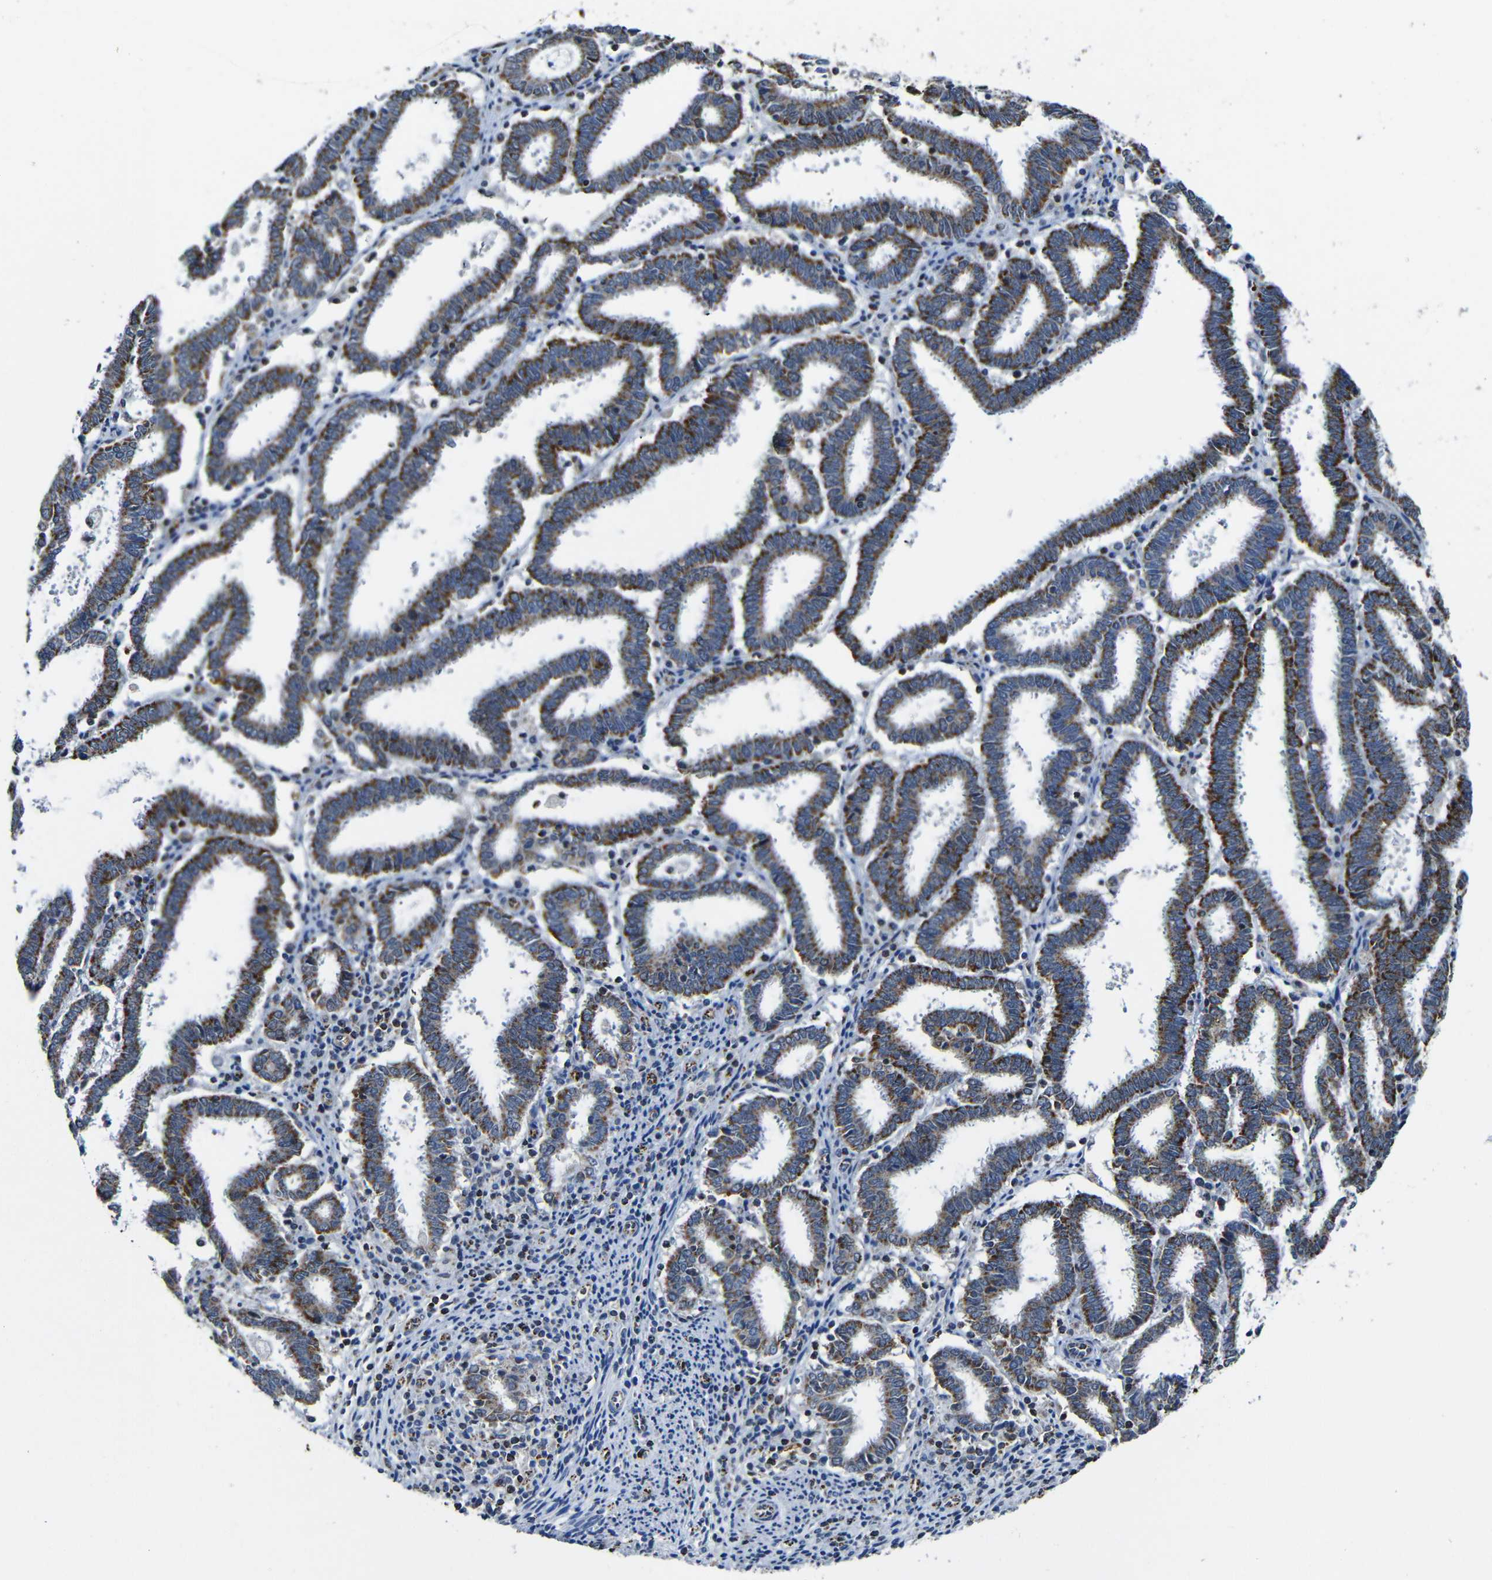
{"staining": {"intensity": "moderate", "quantity": ">75%", "location": "cytoplasmic/membranous"}, "tissue": "endometrial cancer", "cell_type": "Tumor cells", "image_type": "cancer", "snomed": [{"axis": "morphology", "description": "Adenocarcinoma, NOS"}, {"axis": "topography", "description": "Uterus"}], "caption": "Protein staining of endometrial adenocarcinoma tissue exhibits moderate cytoplasmic/membranous staining in approximately >75% of tumor cells. The staining was performed using DAB to visualize the protein expression in brown, while the nuclei were stained in blue with hematoxylin (Magnification: 20x).", "gene": "CA5B", "patient": {"sex": "female", "age": 83}}